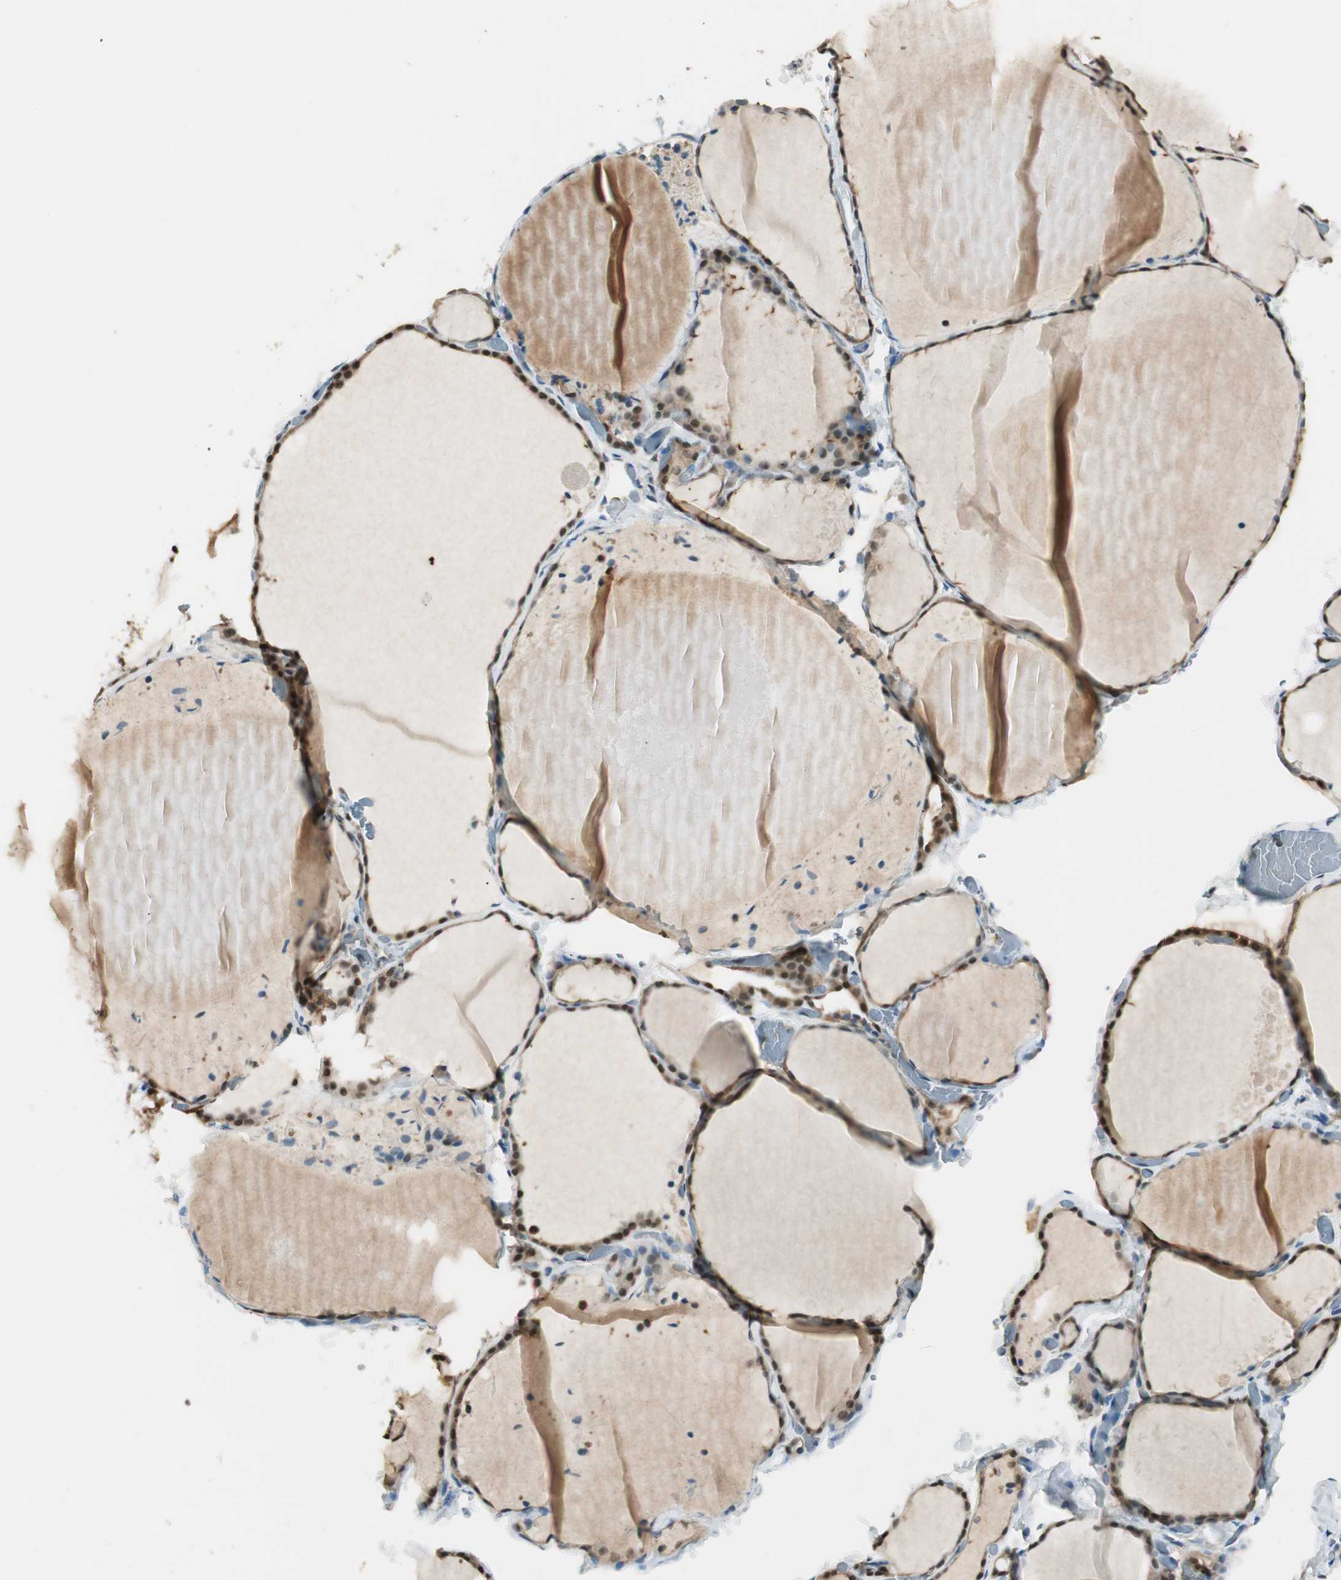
{"staining": {"intensity": "moderate", "quantity": "25%-75%", "location": "nuclear"}, "tissue": "thyroid gland", "cell_type": "Glandular cells", "image_type": "normal", "snomed": [{"axis": "morphology", "description": "Normal tissue, NOS"}, {"axis": "topography", "description": "Thyroid gland"}], "caption": "Protein positivity by immunohistochemistry reveals moderate nuclear expression in approximately 25%-75% of glandular cells in unremarkable thyroid gland.", "gene": "USP5", "patient": {"sex": "female", "age": 22}}